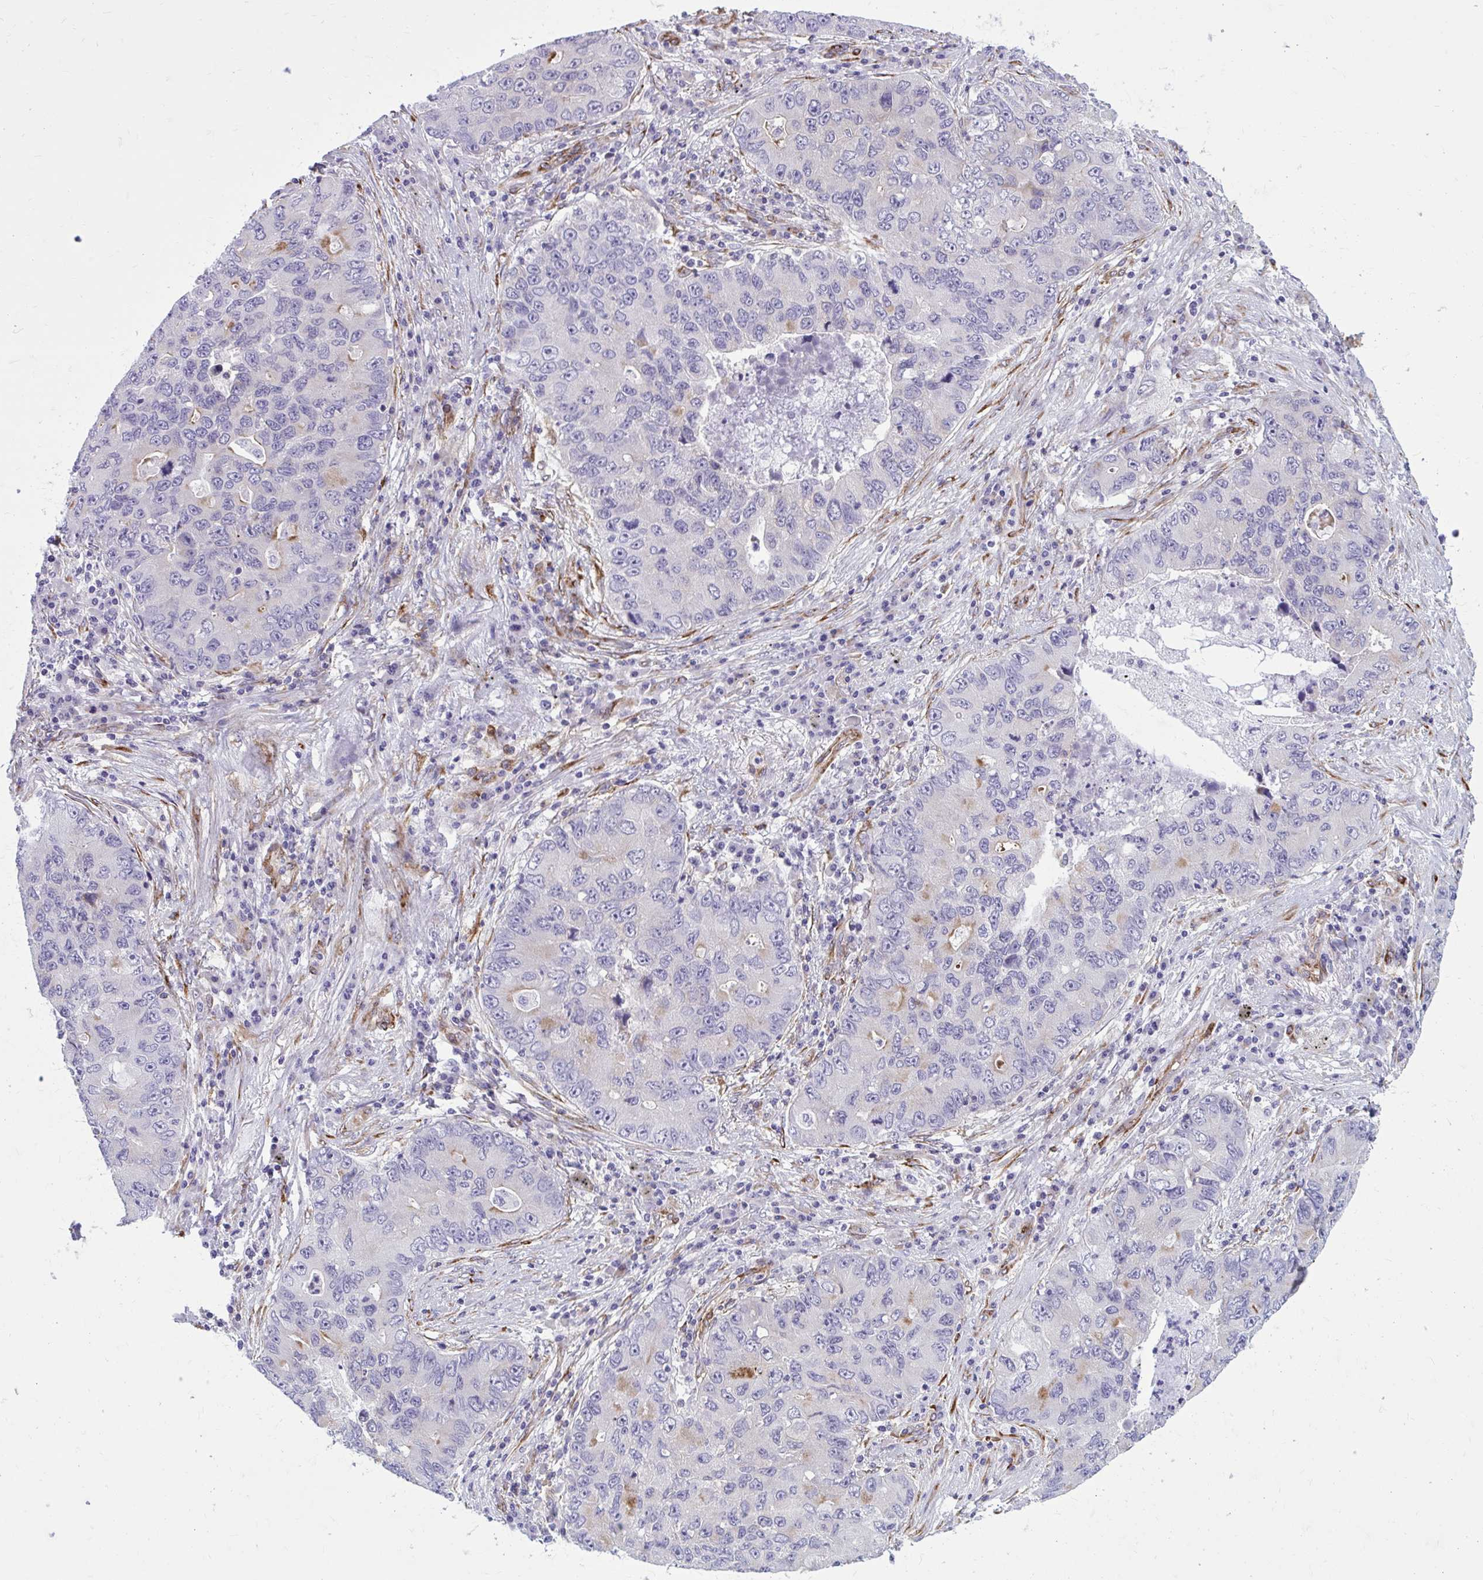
{"staining": {"intensity": "weak", "quantity": "<25%", "location": "cytoplasmic/membranous"}, "tissue": "lung cancer", "cell_type": "Tumor cells", "image_type": "cancer", "snomed": [{"axis": "morphology", "description": "Adenocarcinoma, NOS"}, {"axis": "morphology", "description": "Adenocarcinoma, metastatic, NOS"}, {"axis": "topography", "description": "Lymph node"}, {"axis": "topography", "description": "Lung"}], "caption": "This image is of lung cancer stained with immunohistochemistry (IHC) to label a protein in brown with the nuclei are counter-stained blue. There is no staining in tumor cells.", "gene": "BEND5", "patient": {"sex": "female", "age": 54}}